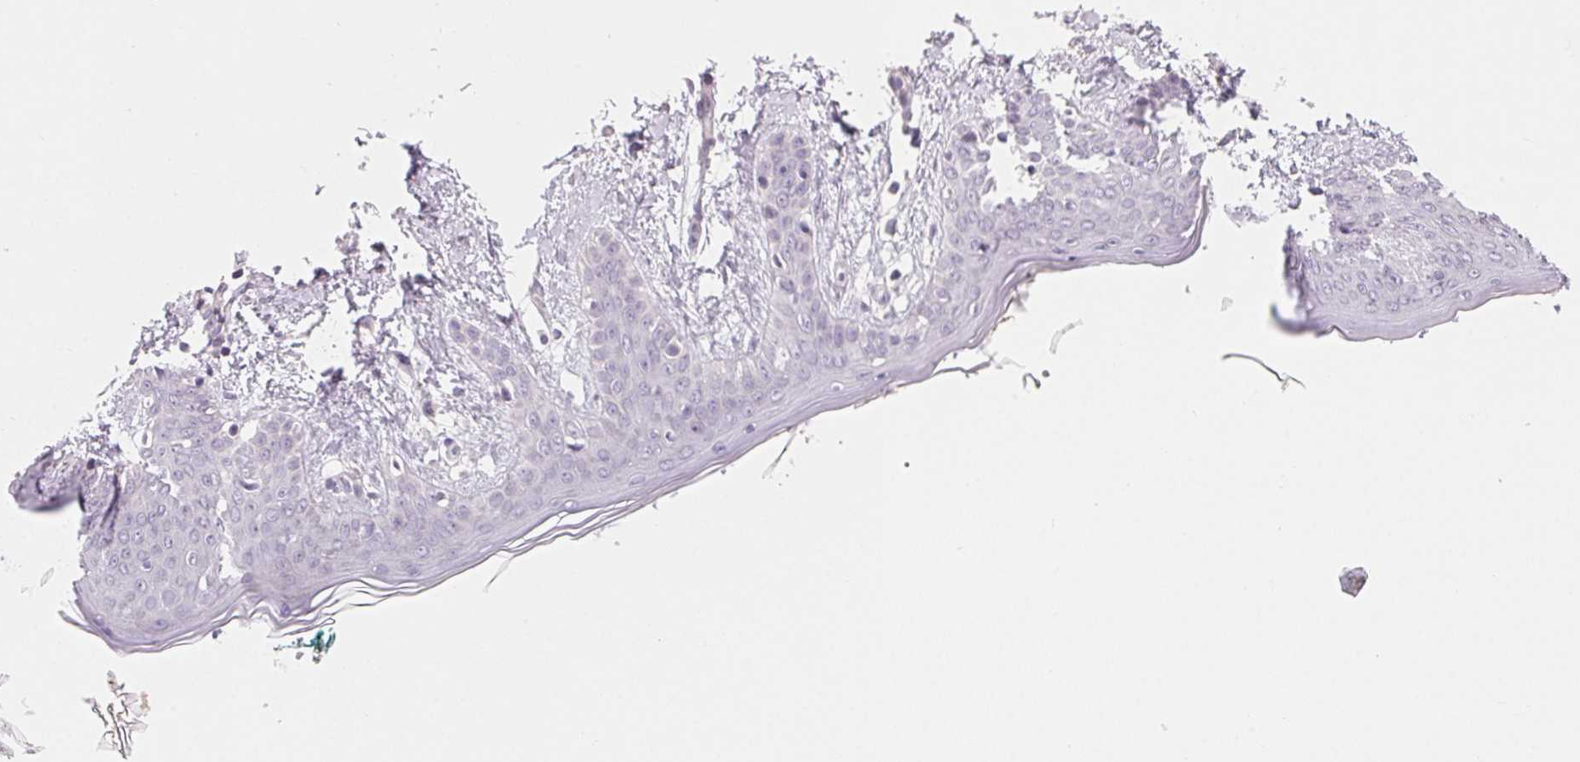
{"staining": {"intensity": "negative", "quantity": "none", "location": "none"}, "tissue": "skin", "cell_type": "Fibroblasts", "image_type": "normal", "snomed": [{"axis": "morphology", "description": "Normal tissue, NOS"}, {"axis": "topography", "description": "Skin"}], "caption": "Immunohistochemistry histopathology image of benign human skin stained for a protein (brown), which reveals no positivity in fibroblasts.", "gene": "MYBL1", "patient": {"sex": "female", "age": 34}}